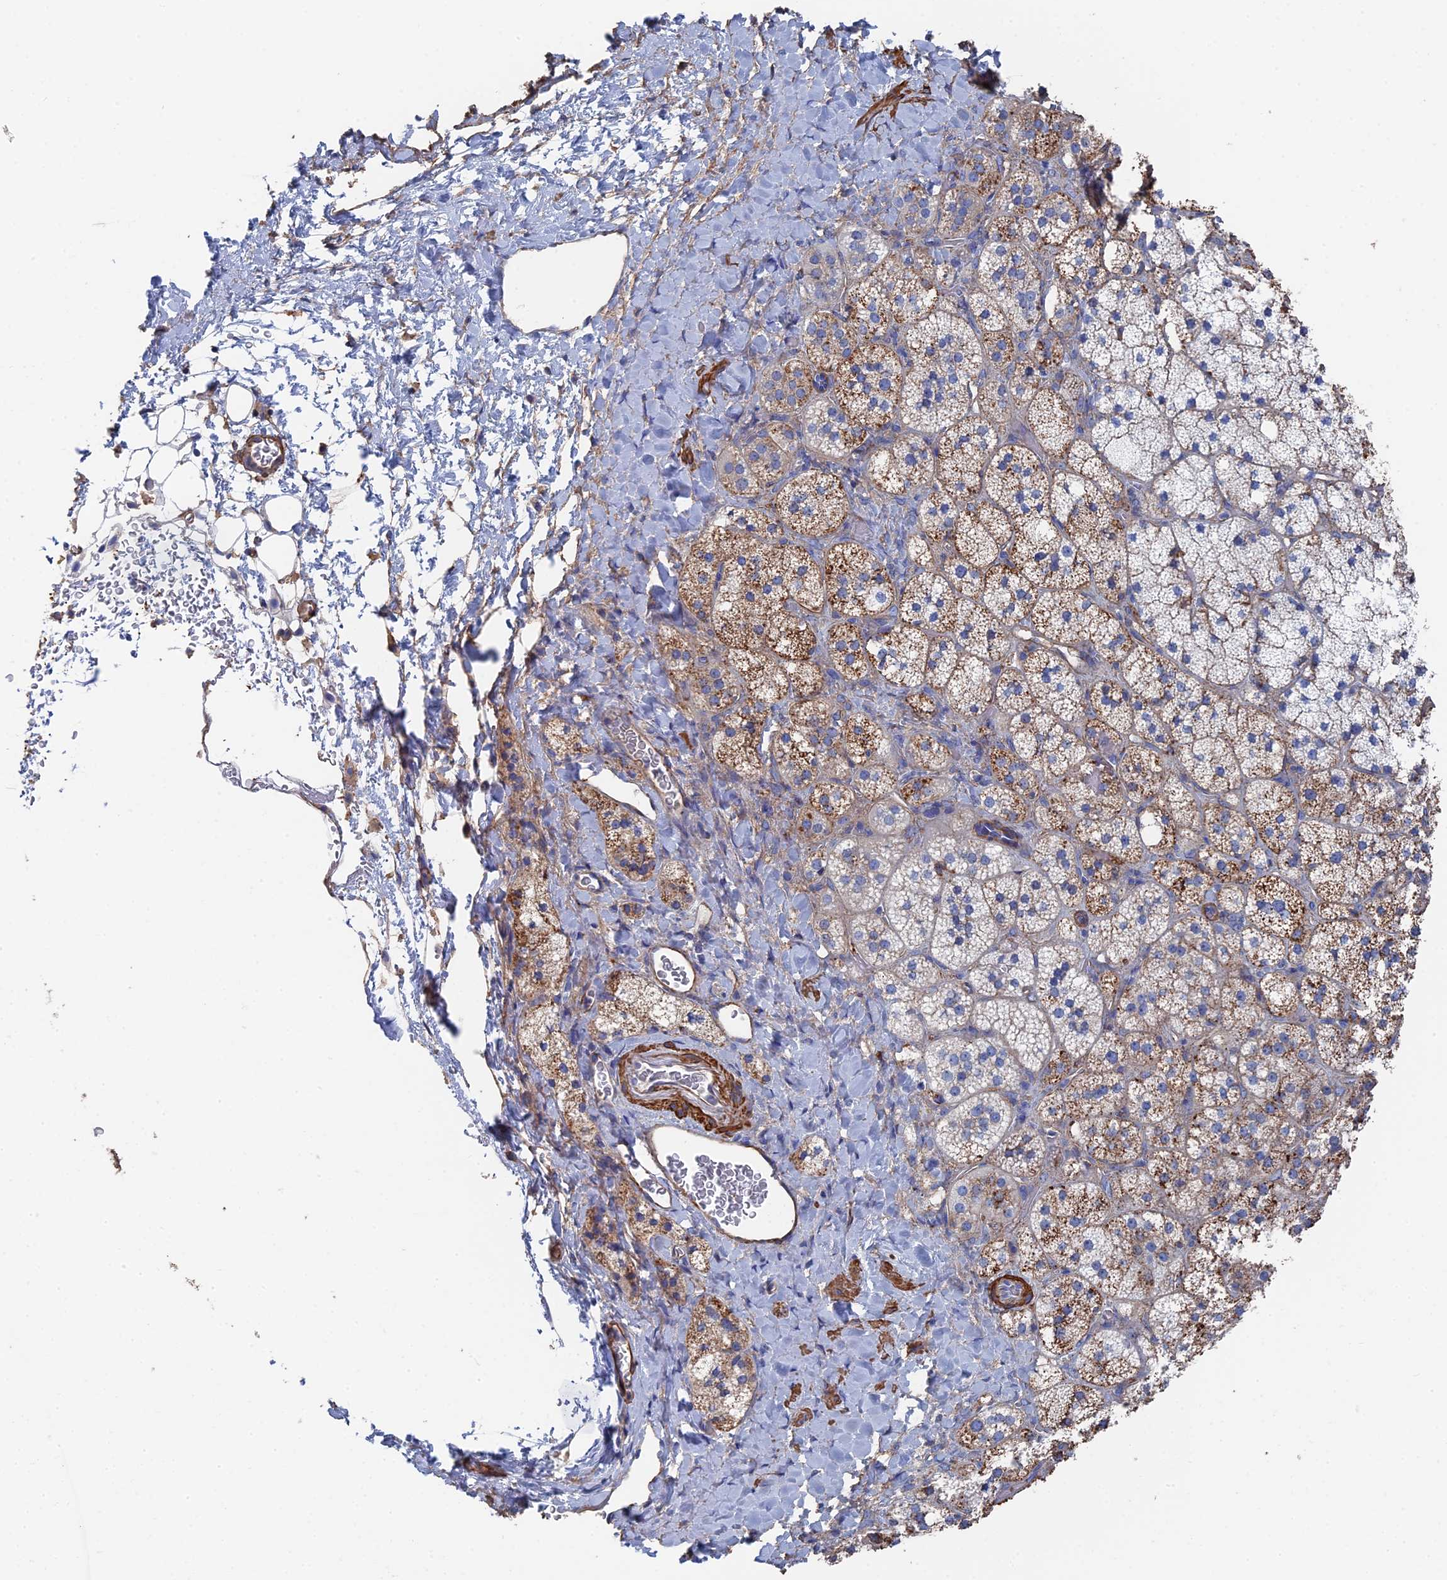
{"staining": {"intensity": "moderate", "quantity": "25%-75%", "location": "cytoplasmic/membranous"}, "tissue": "adrenal gland", "cell_type": "Glandular cells", "image_type": "normal", "snomed": [{"axis": "morphology", "description": "Normal tissue, NOS"}, {"axis": "topography", "description": "Adrenal gland"}], "caption": "Protein staining by immunohistochemistry (IHC) exhibits moderate cytoplasmic/membranous expression in approximately 25%-75% of glandular cells in unremarkable adrenal gland.", "gene": "STRA6", "patient": {"sex": "male", "age": 61}}